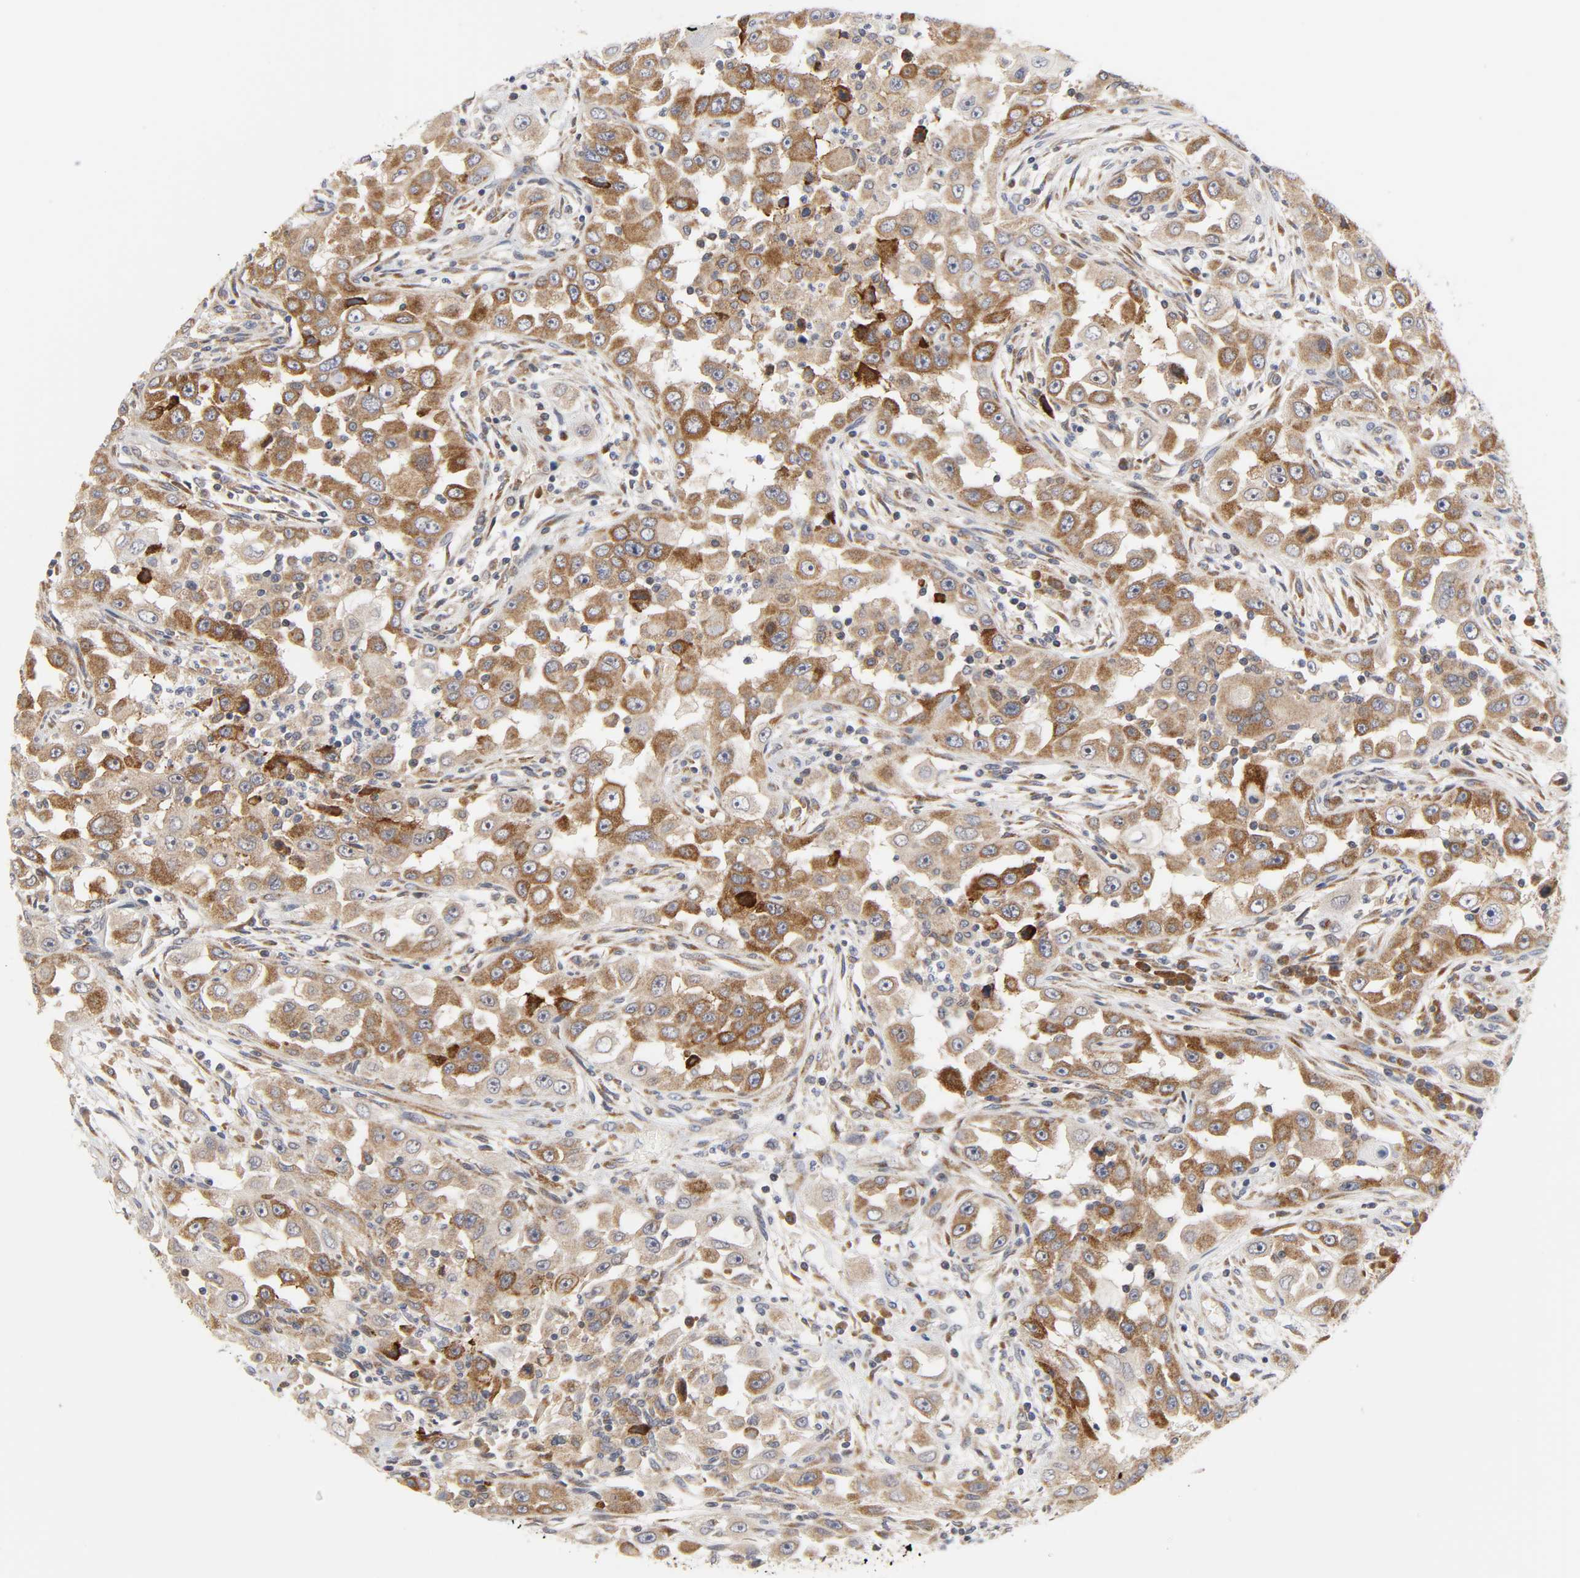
{"staining": {"intensity": "moderate", "quantity": ">75%", "location": "cytoplasmic/membranous"}, "tissue": "head and neck cancer", "cell_type": "Tumor cells", "image_type": "cancer", "snomed": [{"axis": "morphology", "description": "Carcinoma, NOS"}, {"axis": "topography", "description": "Head-Neck"}], "caption": "Head and neck cancer stained with a brown dye demonstrates moderate cytoplasmic/membranous positive positivity in approximately >75% of tumor cells.", "gene": "BAX", "patient": {"sex": "male", "age": 87}}